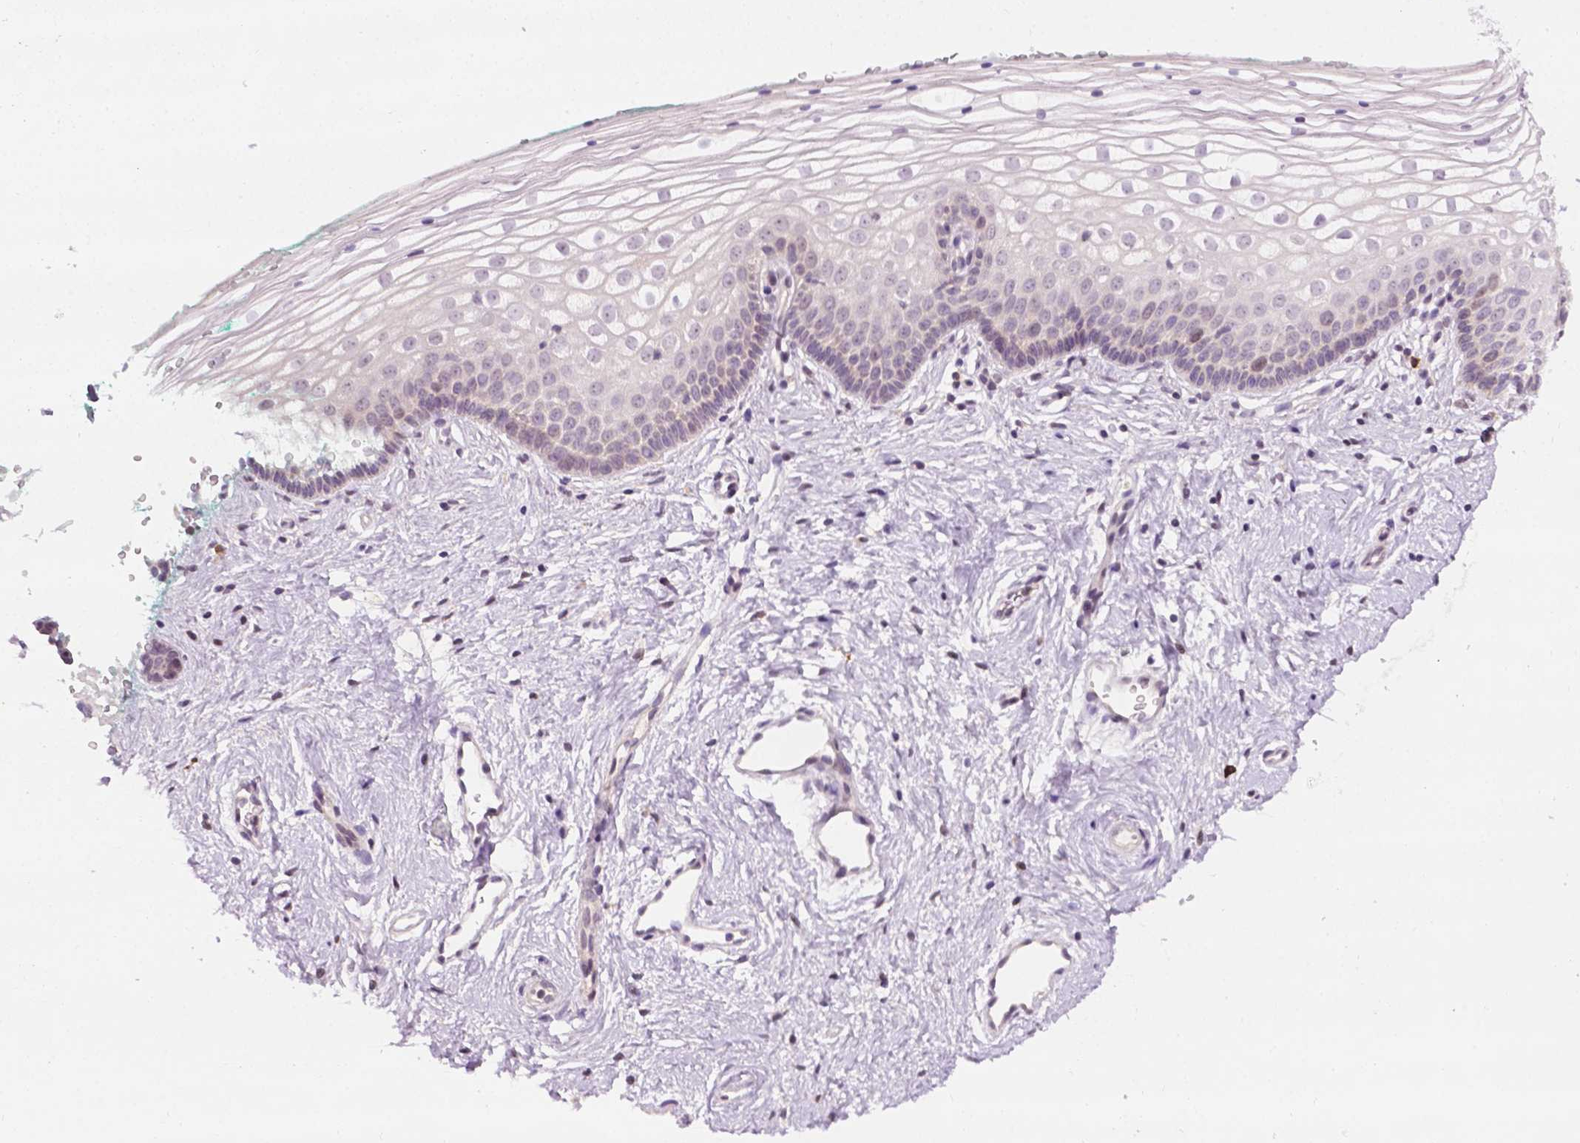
{"staining": {"intensity": "negative", "quantity": "none", "location": "none"}, "tissue": "vagina", "cell_type": "Squamous epithelial cells", "image_type": "normal", "snomed": [{"axis": "morphology", "description": "Normal tissue, NOS"}, {"axis": "topography", "description": "Vagina"}], "caption": "Immunohistochemistry histopathology image of normal vagina: human vagina stained with DAB (3,3'-diaminobenzidine) displays no significant protein staining in squamous epithelial cells.", "gene": "DENND4A", "patient": {"sex": "female", "age": 36}}